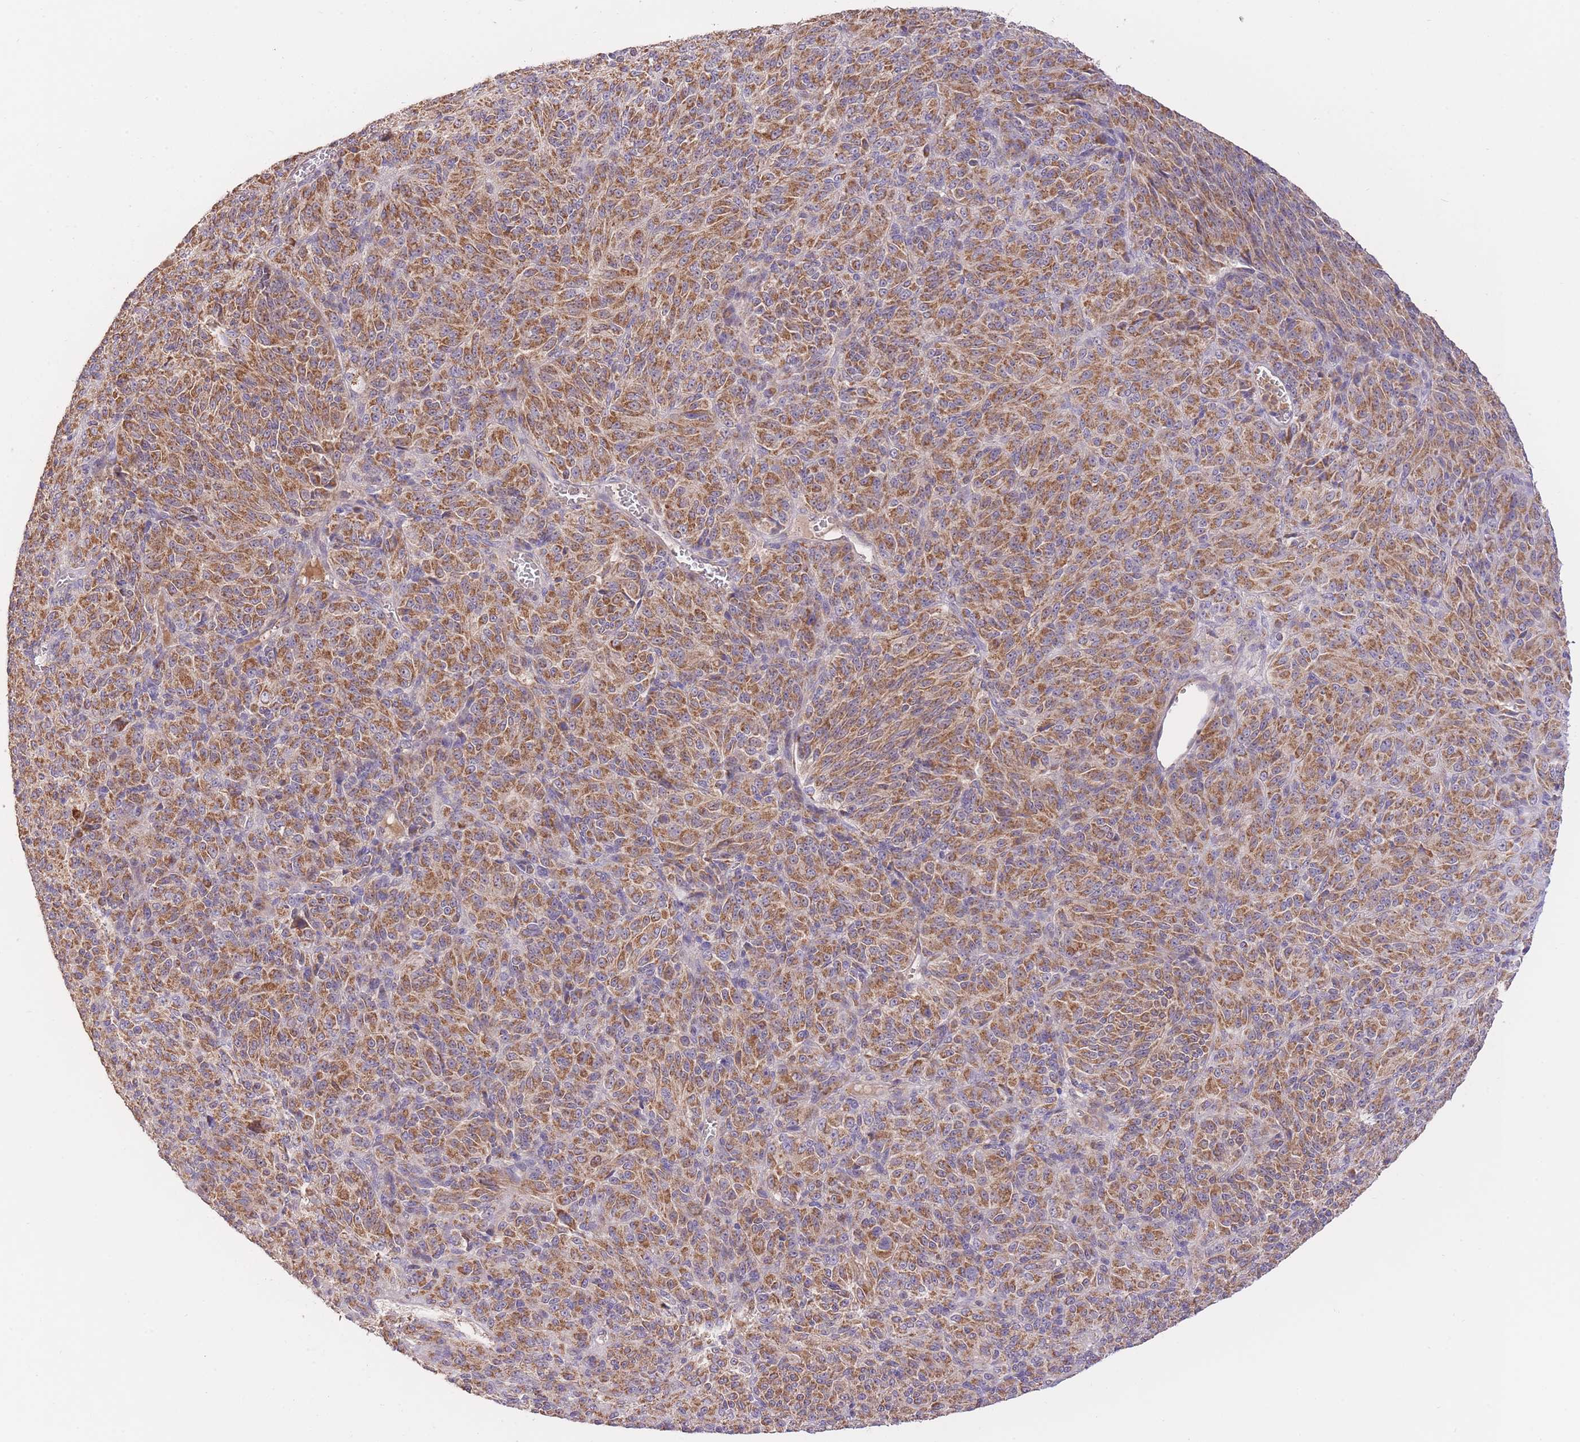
{"staining": {"intensity": "moderate", "quantity": ">75%", "location": "cytoplasmic/membranous"}, "tissue": "melanoma", "cell_type": "Tumor cells", "image_type": "cancer", "snomed": [{"axis": "morphology", "description": "Malignant melanoma, Metastatic site"}, {"axis": "topography", "description": "Brain"}], "caption": "Tumor cells show medium levels of moderate cytoplasmic/membranous positivity in approximately >75% of cells in malignant melanoma (metastatic site).", "gene": "PREP", "patient": {"sex": "female", "age": 56}}